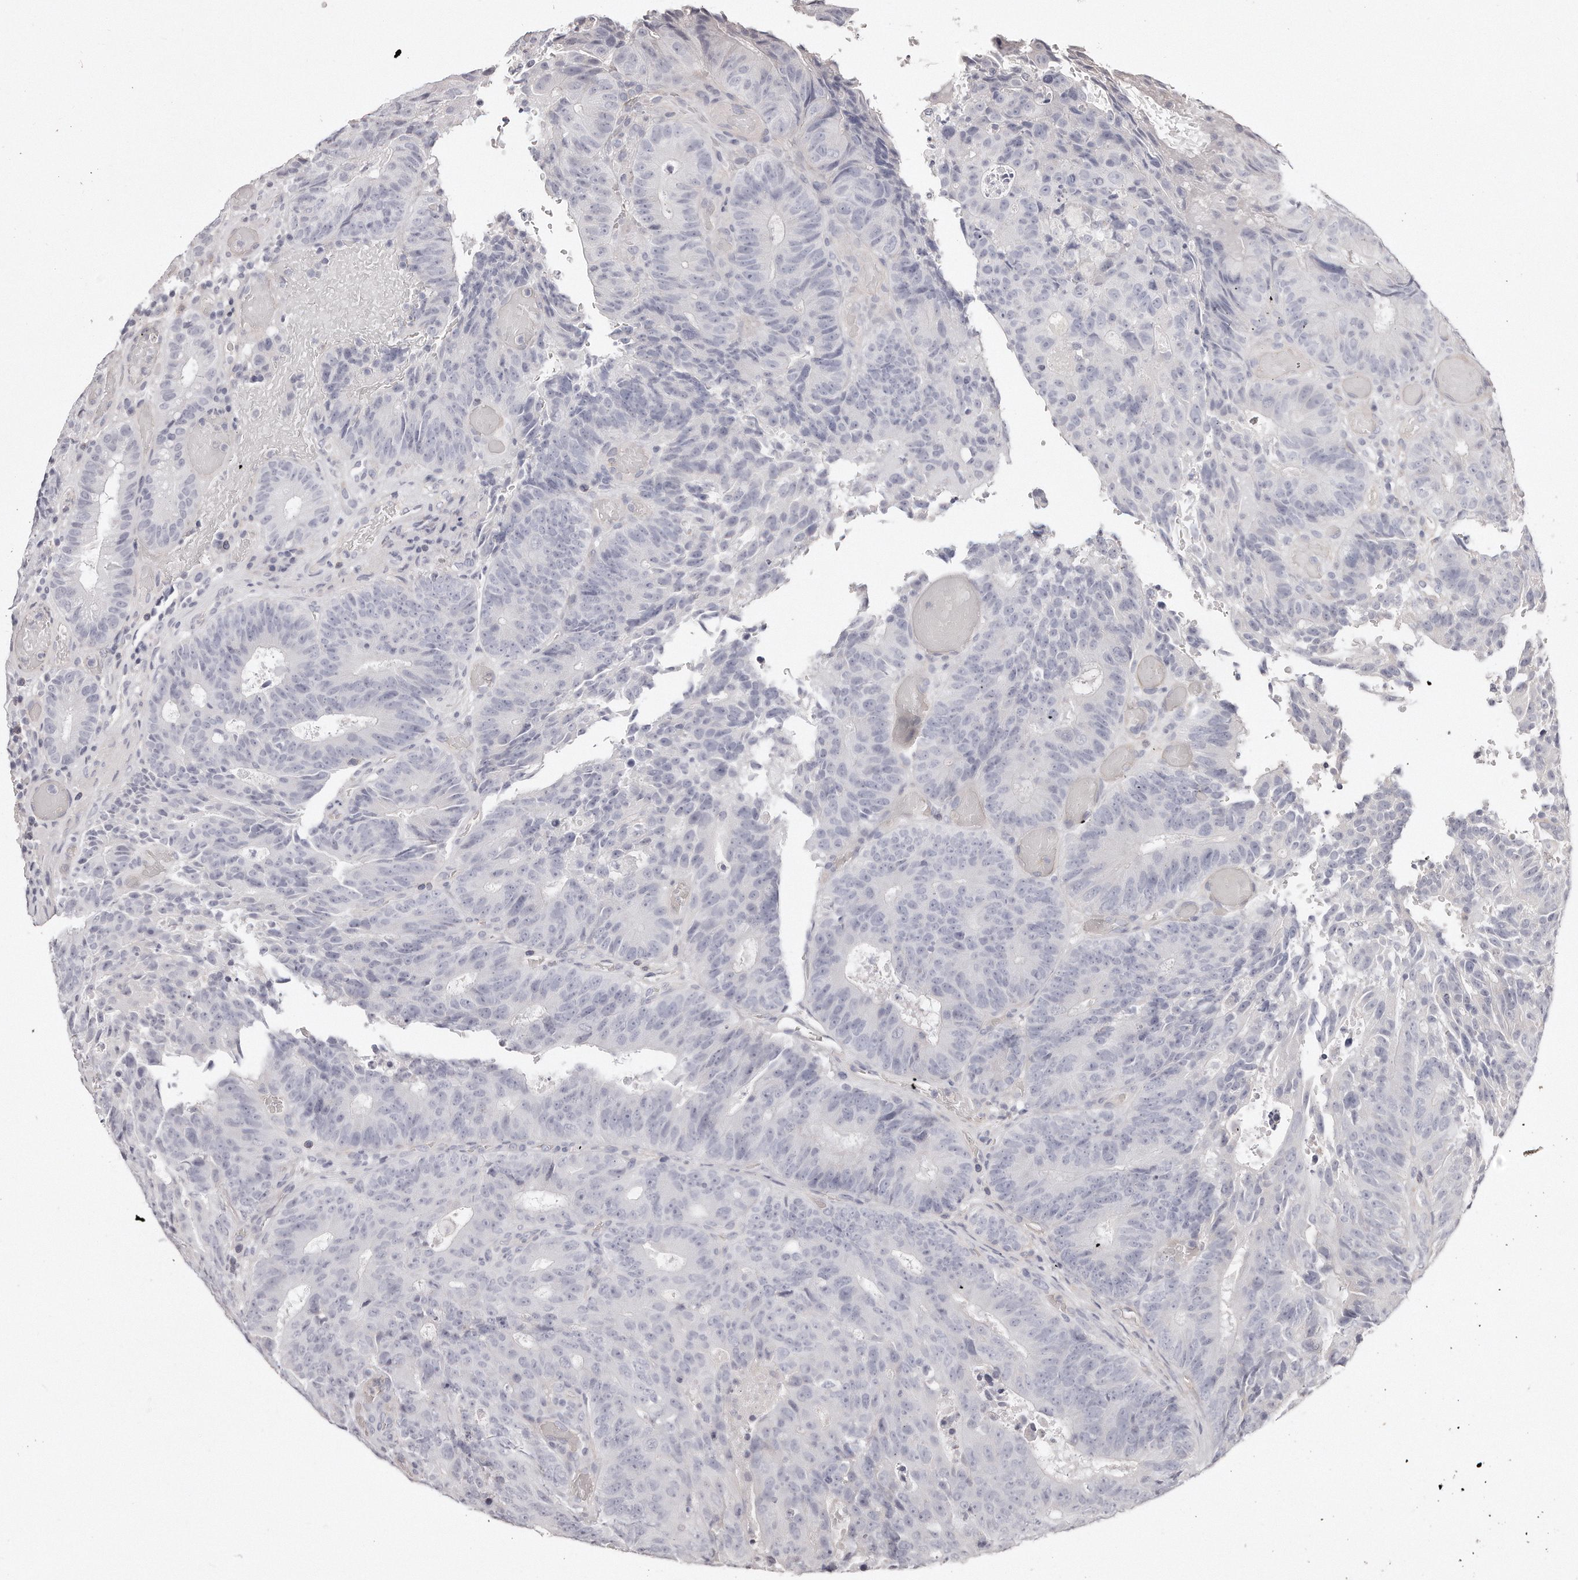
{"staining": {"intensity": "negative", "quantity": "none", "location": "none"}, "tissue": "colorectal cancer", "cell_type": "Tumor cells", "image_type": "cancer", "snomed": [{"axis": "morphology", "description": "Adenocarcinoma, NOS"}, {"axis": "topography", "description": "Colon"}], "caption": "This photomicrograph is of colorectal cancer (adenocarcinoma) stained with immunohistochemistry (IHC) to label a protein in brown with the nuclei are counter-stained blue. There is no staining in tumor cells.", "gene": "TTLL4", "patient": {"sex": "male", "age": 87}}